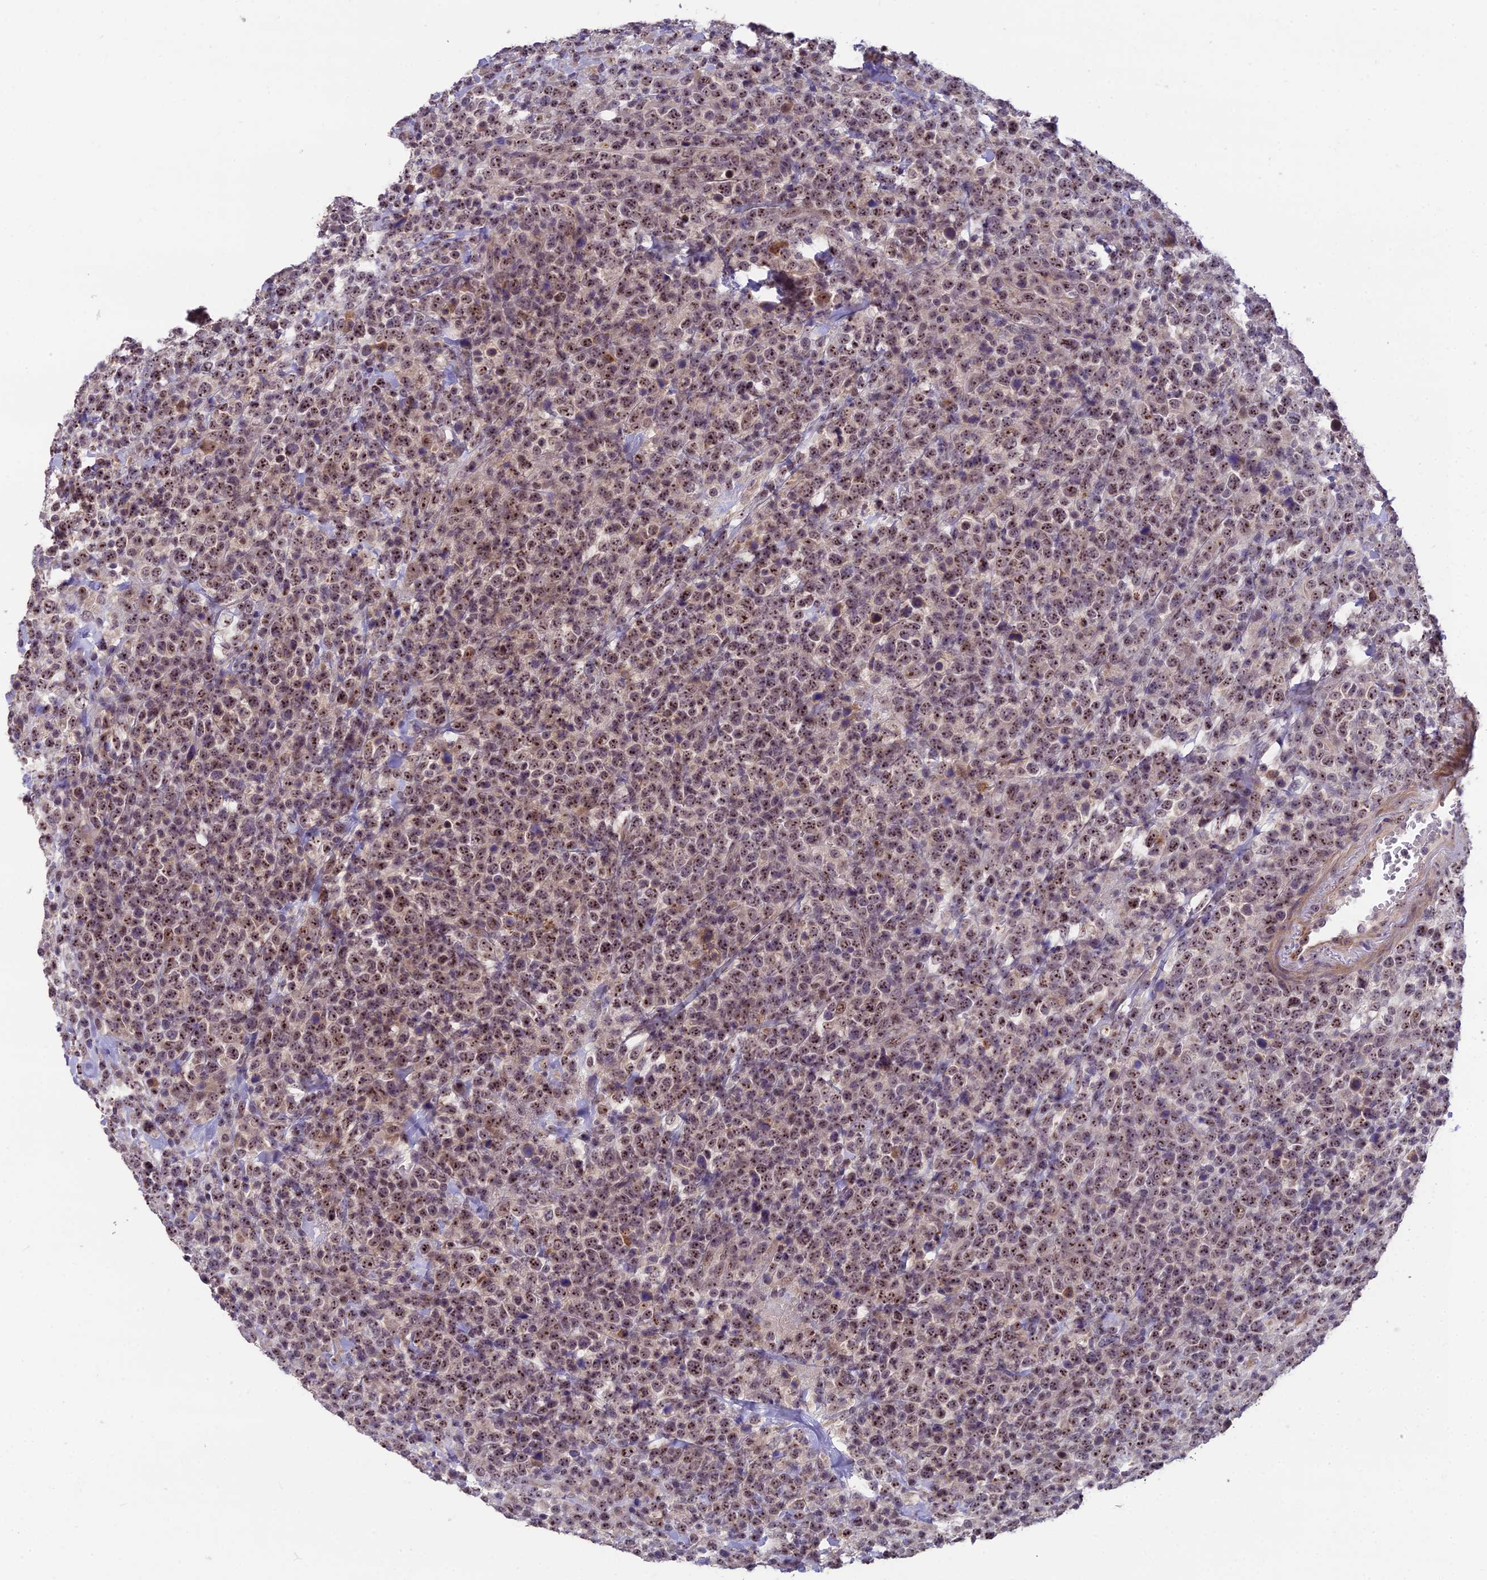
{"staining": {"intensity": "moderate", "quantity": ">75%", "location": "nuclear"}, "tissue": "lymphoma", "cell_type": "Tumor cells", "image_type": "cancer", "snomed": [{"axis": "morphology", "description": "Malignant lymphoma, non-Hodgkin's type, High grade"}, {"axis": "topography", "description": "Colon"}], "caption": "Malignant lymphoma, non-Hodgkin's type (high-grade) stained for a protein reveals moderate nuclear positivity in tumor cells.", "gene": "ZNF333", "patient": {"sex": "female", "age": 53}}